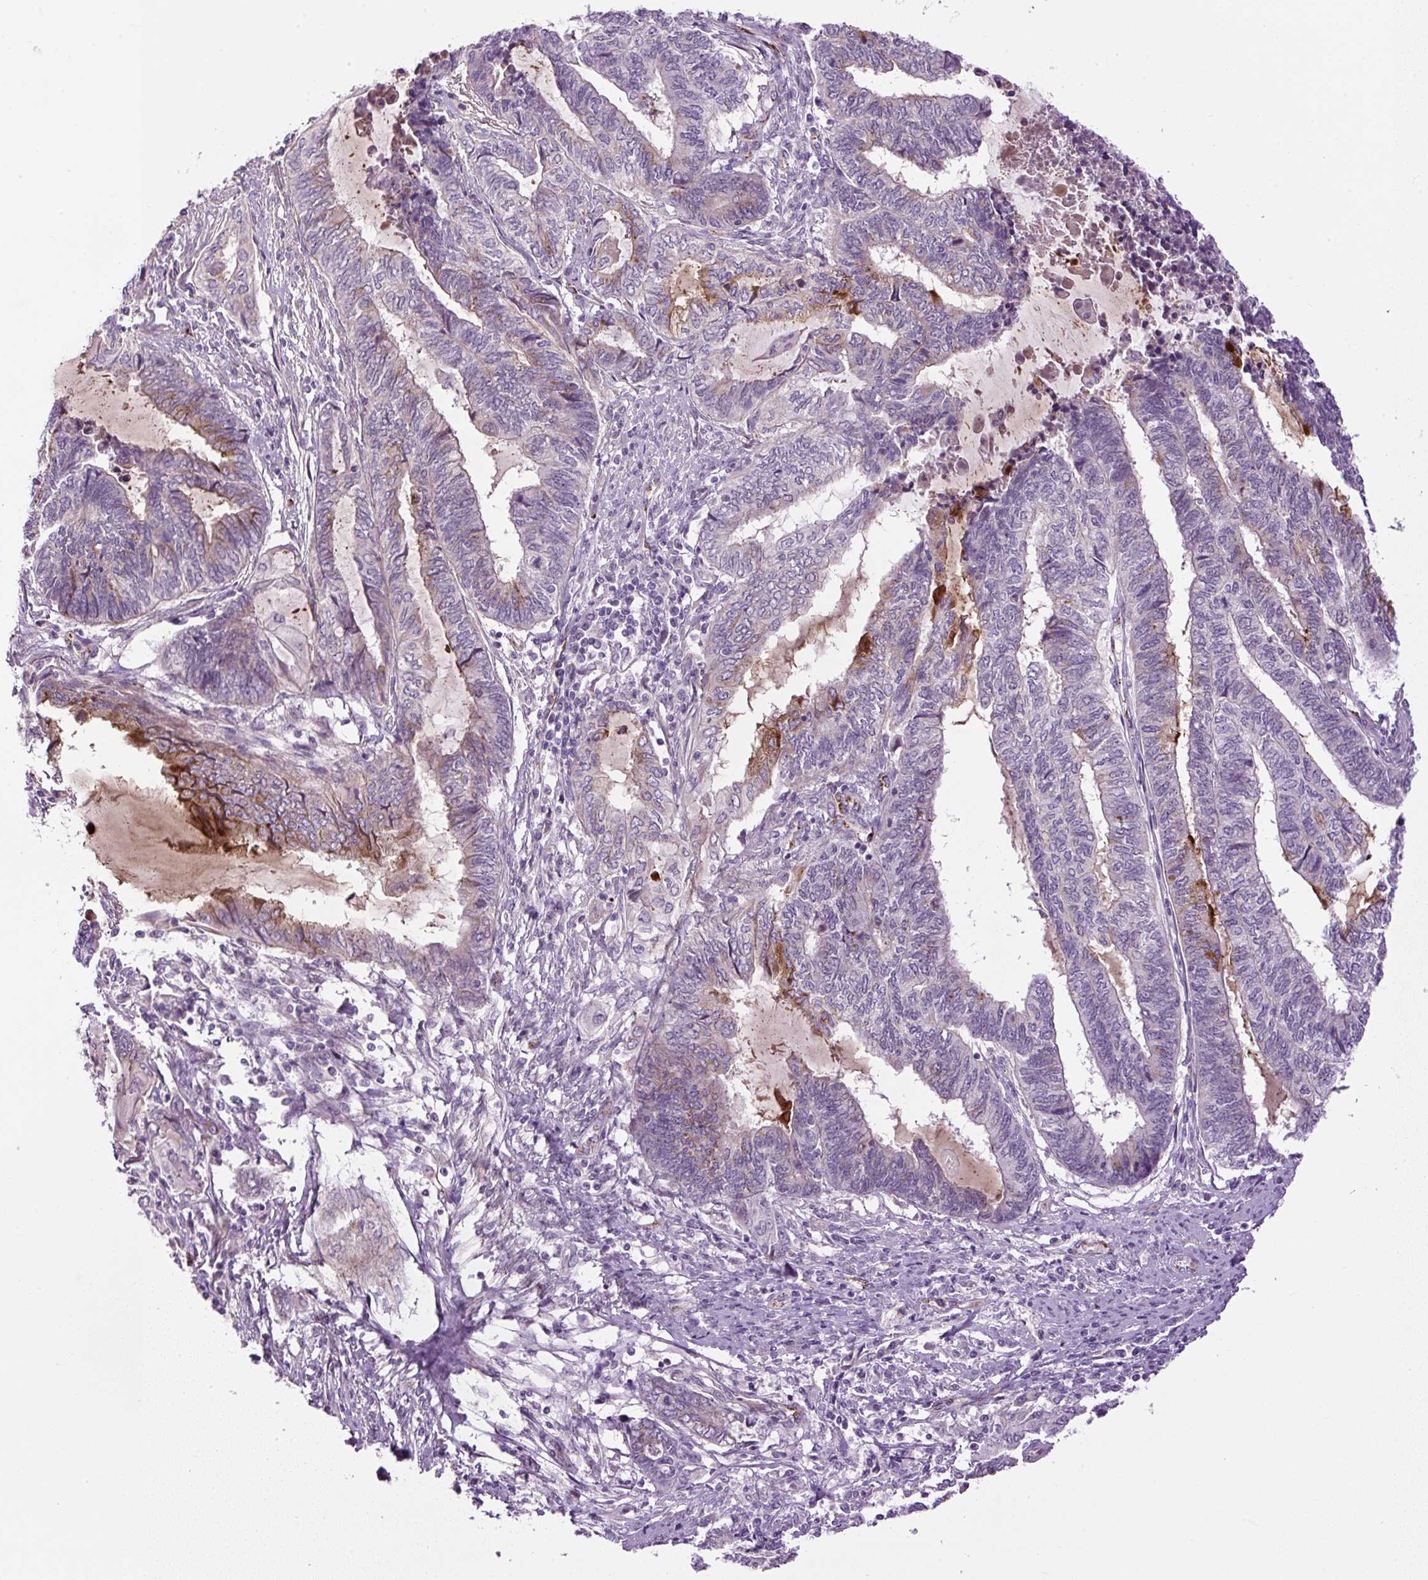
{"staining": {"intensity": "moderate", "quantity": "<25%", "location": "cytoplasmic/membranous"}, "tissue": "endometrial cancer", "cell_type": "Tumor cells", "image_type": "cancer", "snomed": [{"axis": "morphology", "description": "Adenocarcinoma, NOS"}, {"axis": "topography", "description": "Uterus"}, {"axis": "topography", "description": "Endometrium"}], "caption": "Protein analysis of endometrial cancer (adenocarcinoma) tissue exhibits moderate cytoplasmic/membranous positivity in about <25% of tumor cells. The protein of interest is stained brown, and the nuclei are stained in blue (DAB IHC with brightfield microscopy, high magnification).", "gene": "LEFTY2", "patient": {"sex": "female", "age": 70}}